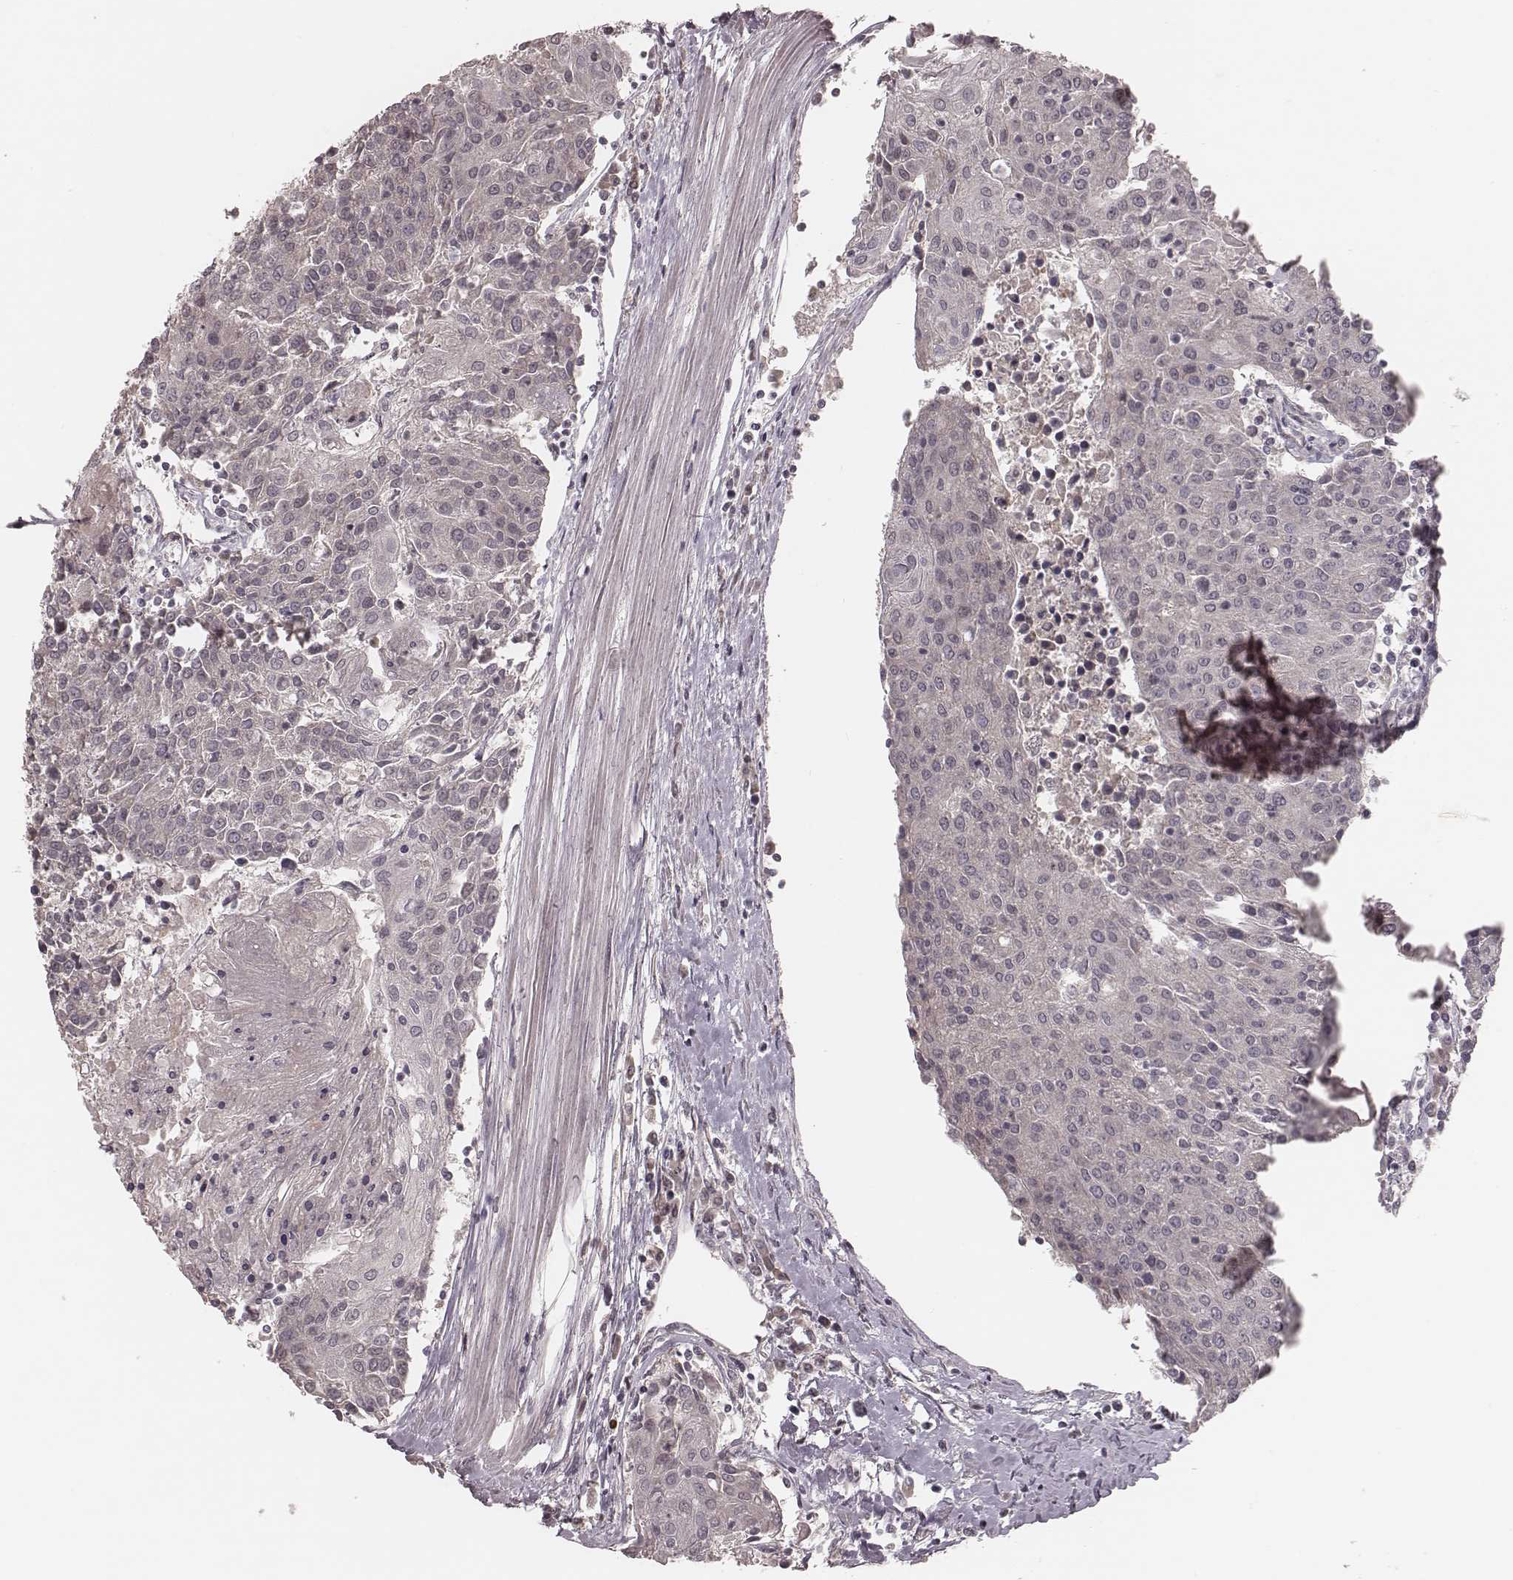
{"staining": {"intensity": "negative", "quantity": "none", "location": "none"}, "tissue": "urothelial cancer", "cell_type": "Tumor cells", "image_type": "cancer", "snomed": [{"axis": "morphology", "description": "Urothelial carcinoma, High grade"}, {"axis": "topography", "description": "Urinary bladder"}], "caption": "Immunohistochemistry histopathology image of neoplastic tissue: high-grade urothelial carcinoma stained with DAB (3,3'-diaminobenzidine) shows no significant protein expression in tumor cells.", "gene": "IL5", "patient": {"sex": "female", "age": 85}}